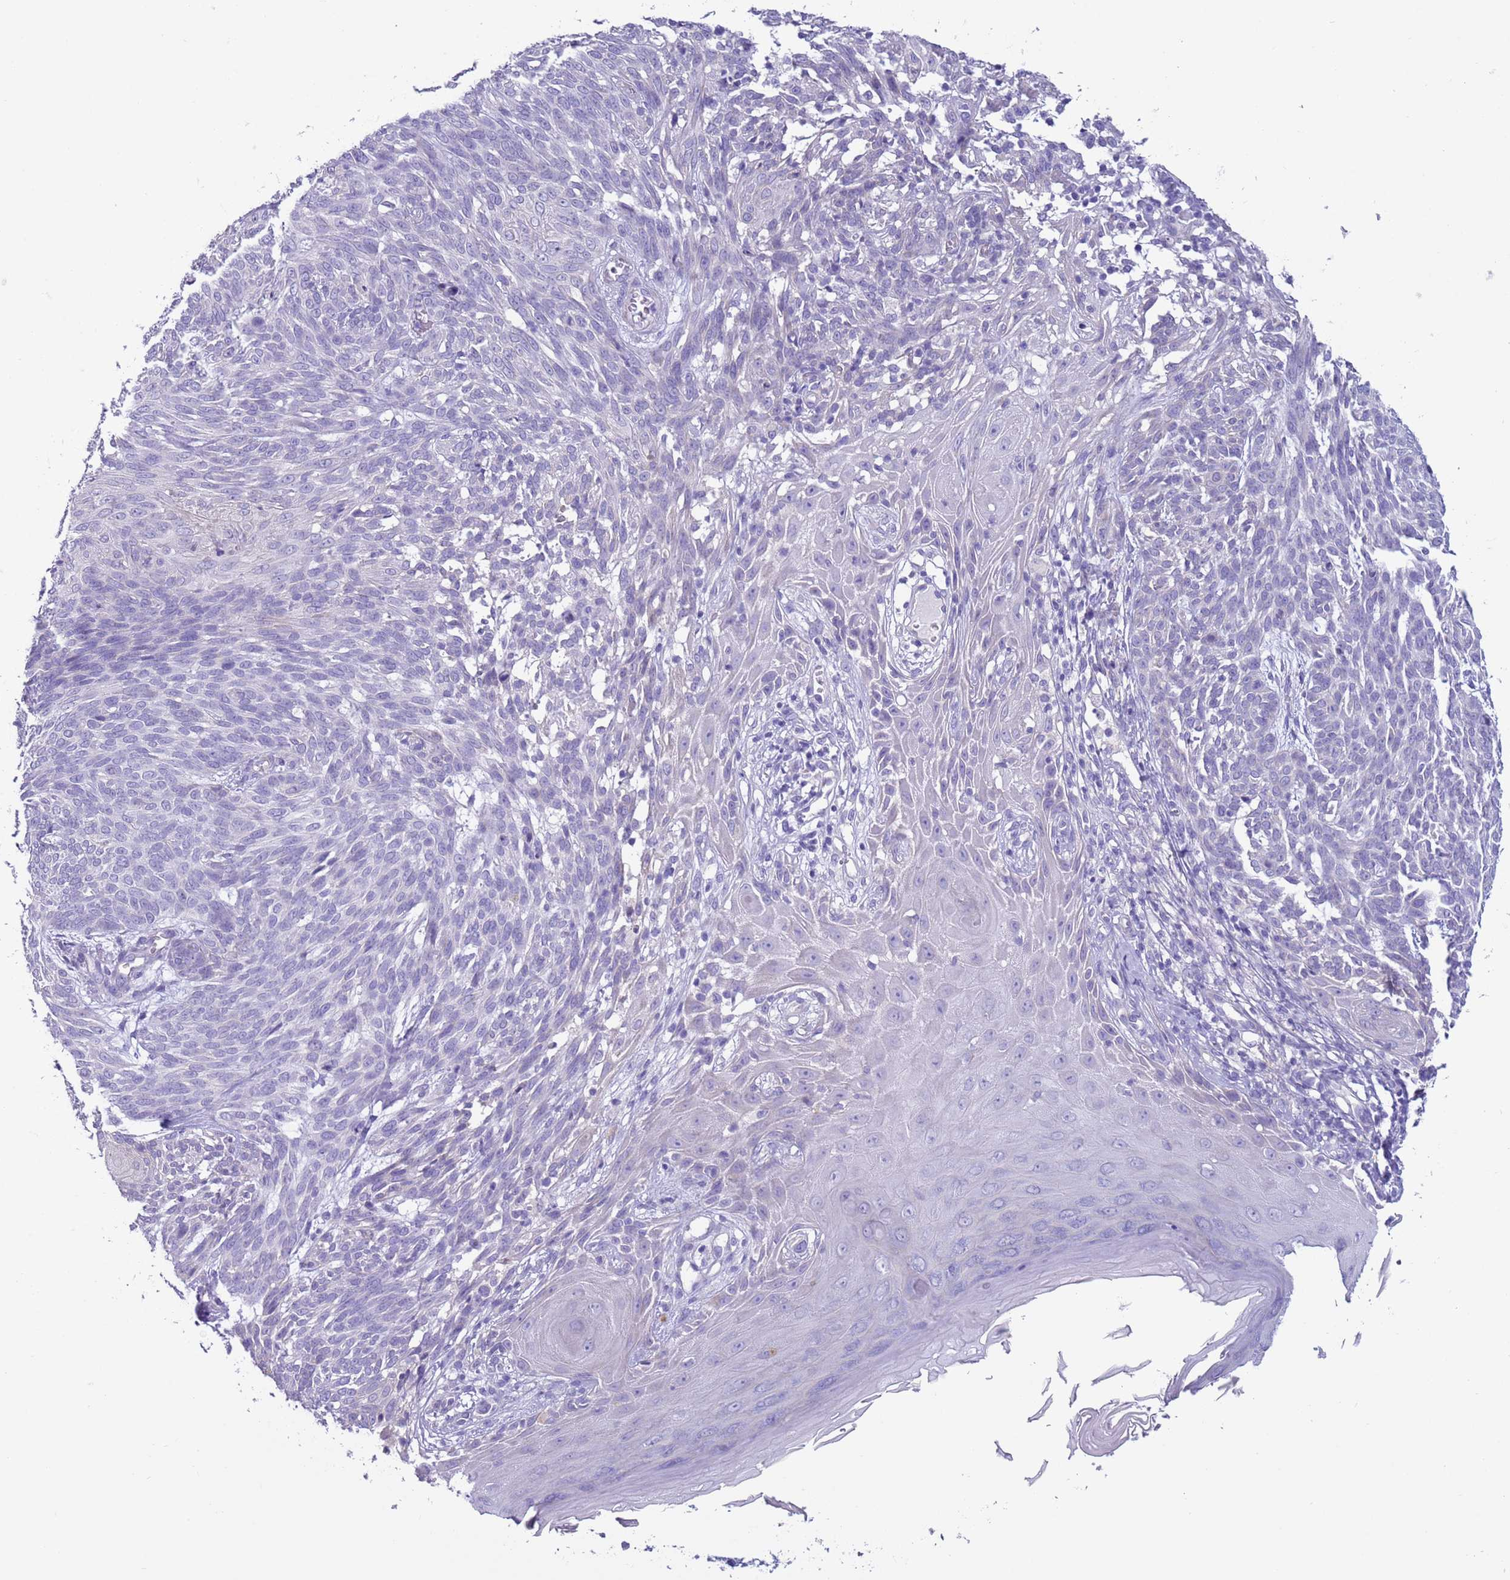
{"staining": {"intensity": "negative", "quantity": "none", "location": "none"}, "tissue": "skin cancer", "cell_type": "Tumor cells", "image_type": "cancer", "snomed": [{"axis": "morphology", "description": "Basal cell carcinoma"}, {"axis": "topography", "description": "Skin"}], "caption": "A micrograph of basal cell carcinoma (skin) stained for a protein demonstrates no brown staining in tumor cells.", "gene": "NPAP1", "patient": {"sex": "female", "age": 86}}